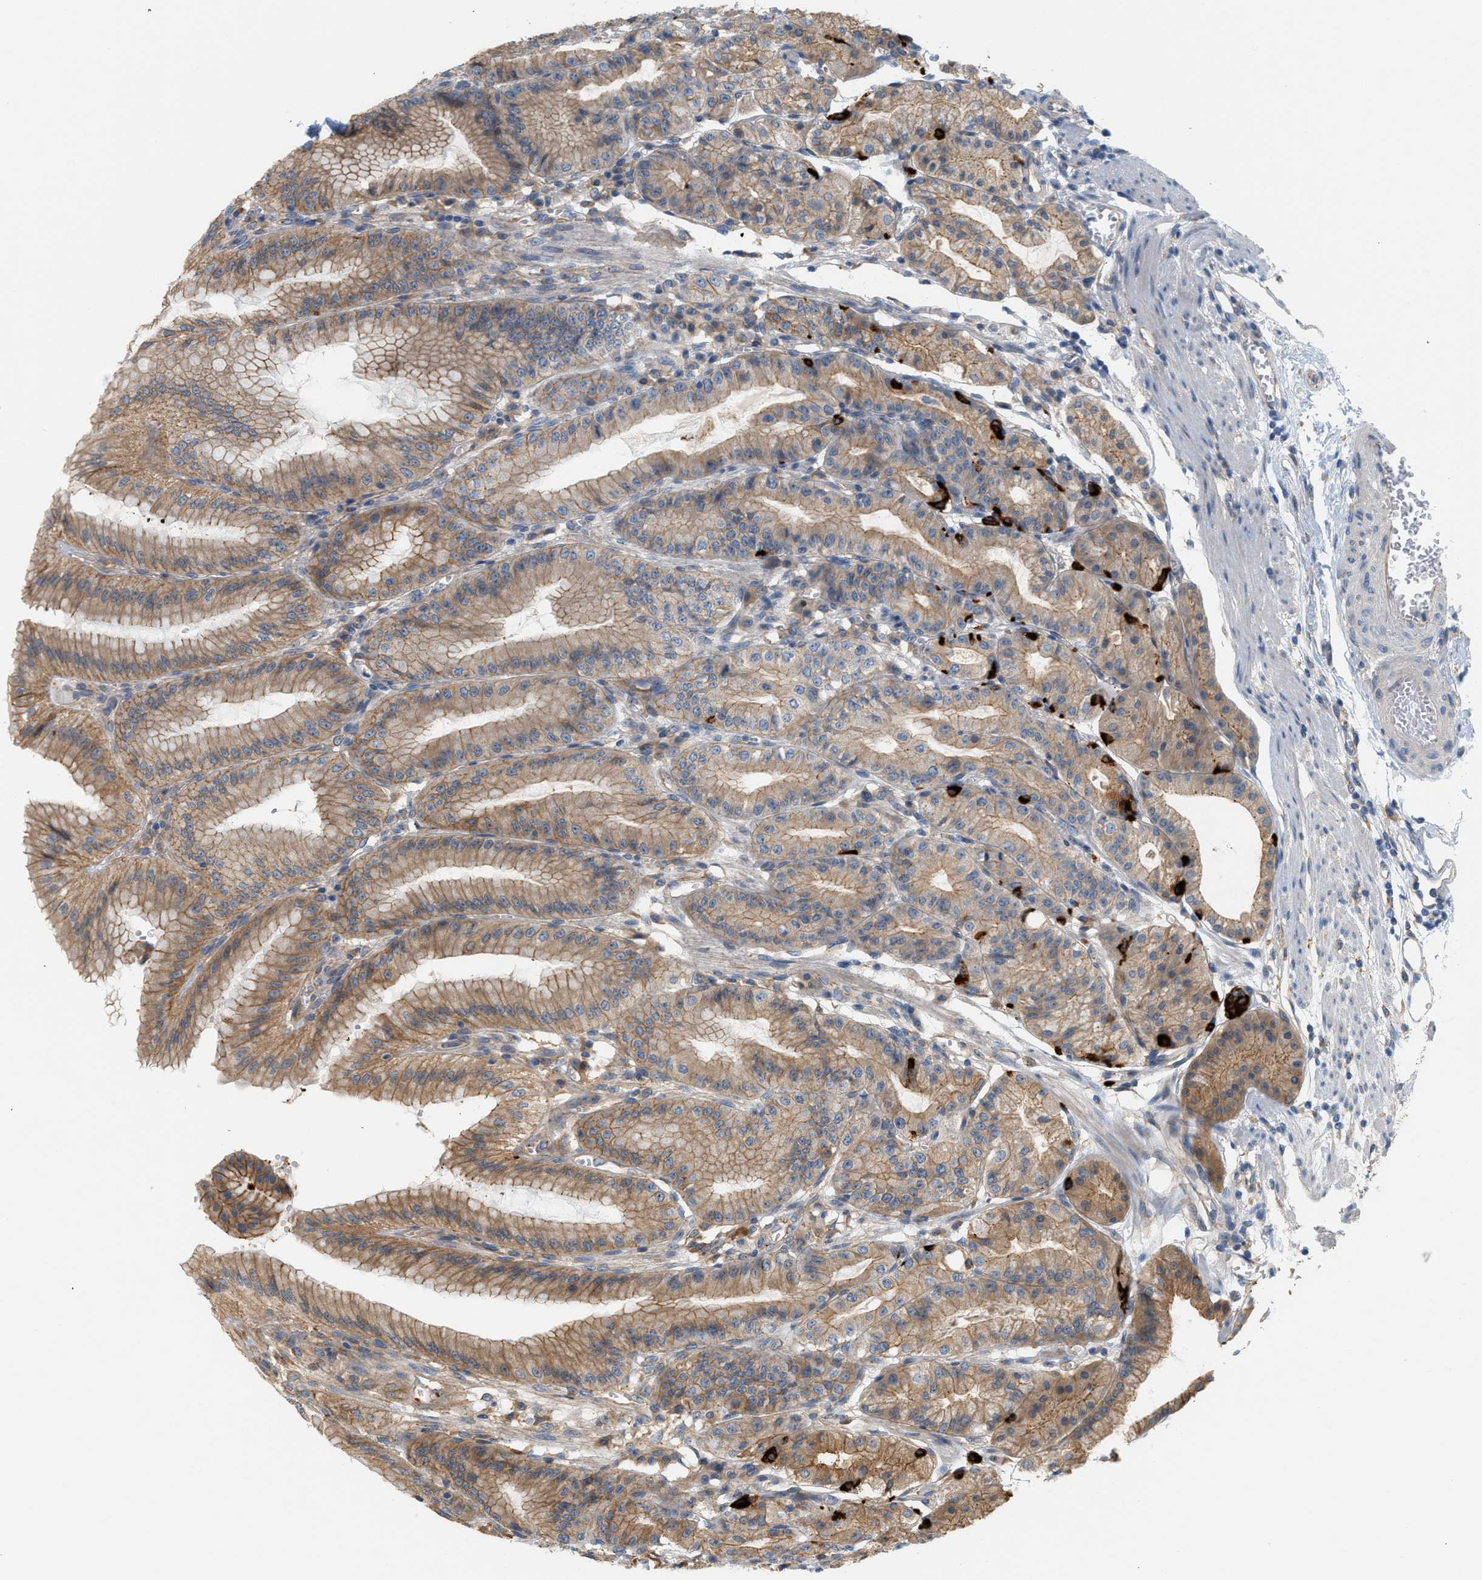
{"staining": {"intensity": "moderate", "quantity": ">75%", "location": "cytoplasmic/membranous"}, "tissue": "stomach", "cell_type": "Glandular cells", "image_type": "normal", "snomed": [{"axis": "morphology", "description": "Normal tissue, NOS"}, {"axis": "topography", "description": "Stomach, lower"}], "caption": "Protein analysis of benign stomach displays moderate cytoplasmic/membranous positivity in approximately >75% of glandular cells.", "gene": "CTXN1", "patient": {"sex": "male", "age": 71}}